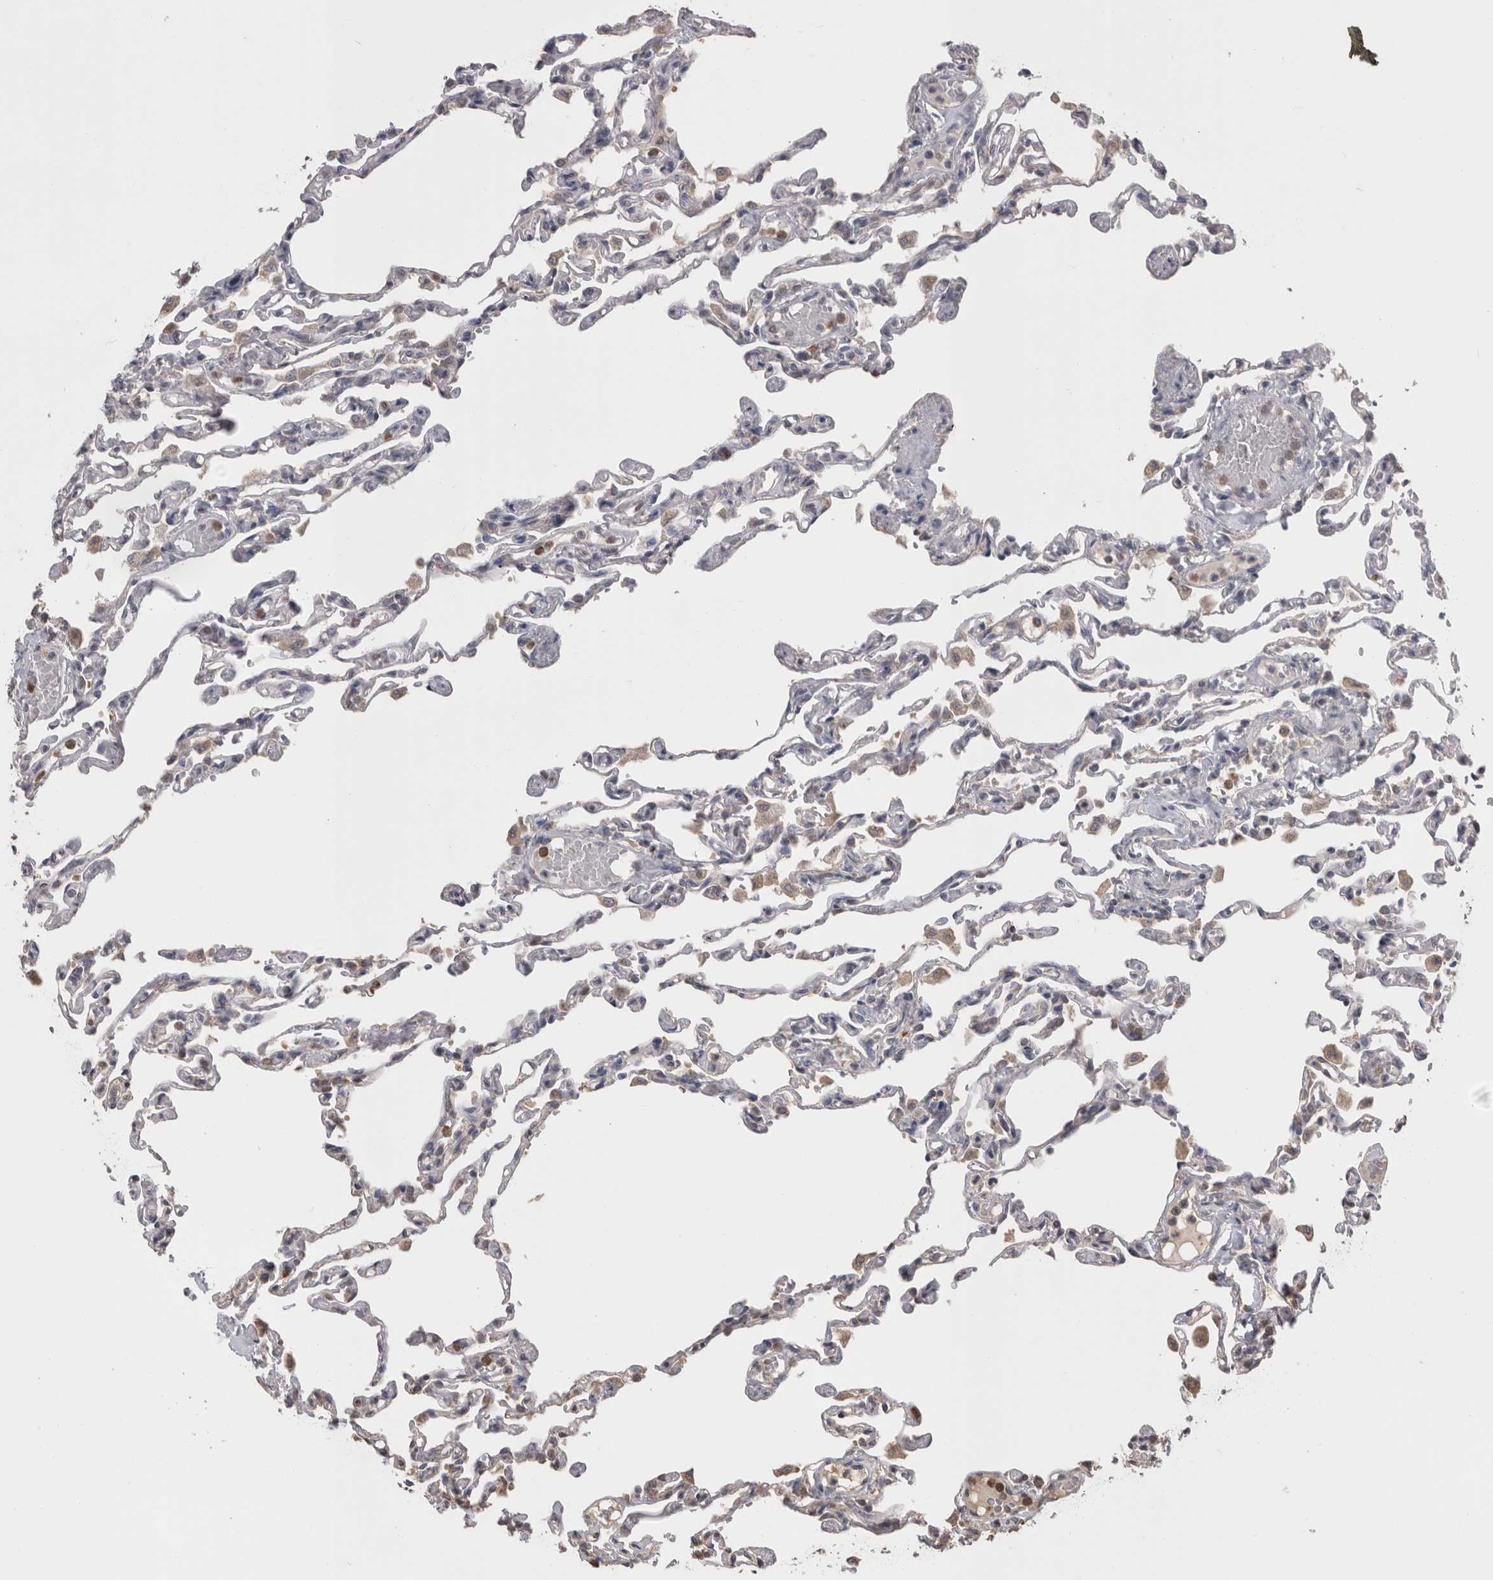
{"staining": {"intensity": "weak", "quantity": "25%-75%", "location": "cytoplasmic/membranous"}, "tissue": "lung", "cell_type": "Alveolar cells", "image_type": "normal", "snomed": [{"axis": "morphology", "description": "Normal tissue, NOS"}, {"axis": "topography", "description": "Lung"}], "caption": "Protein staining of benign lung reveals weak cytoplasmic/membranous positivity in about 25%-75% of alveolar cells. The protein is stained brown, and the nuclei are stained in blue (DAB IHC with brightfield microscopy, high magnification).", "gene": "PREP", "patient": {"sex": "male", "age": 21}}